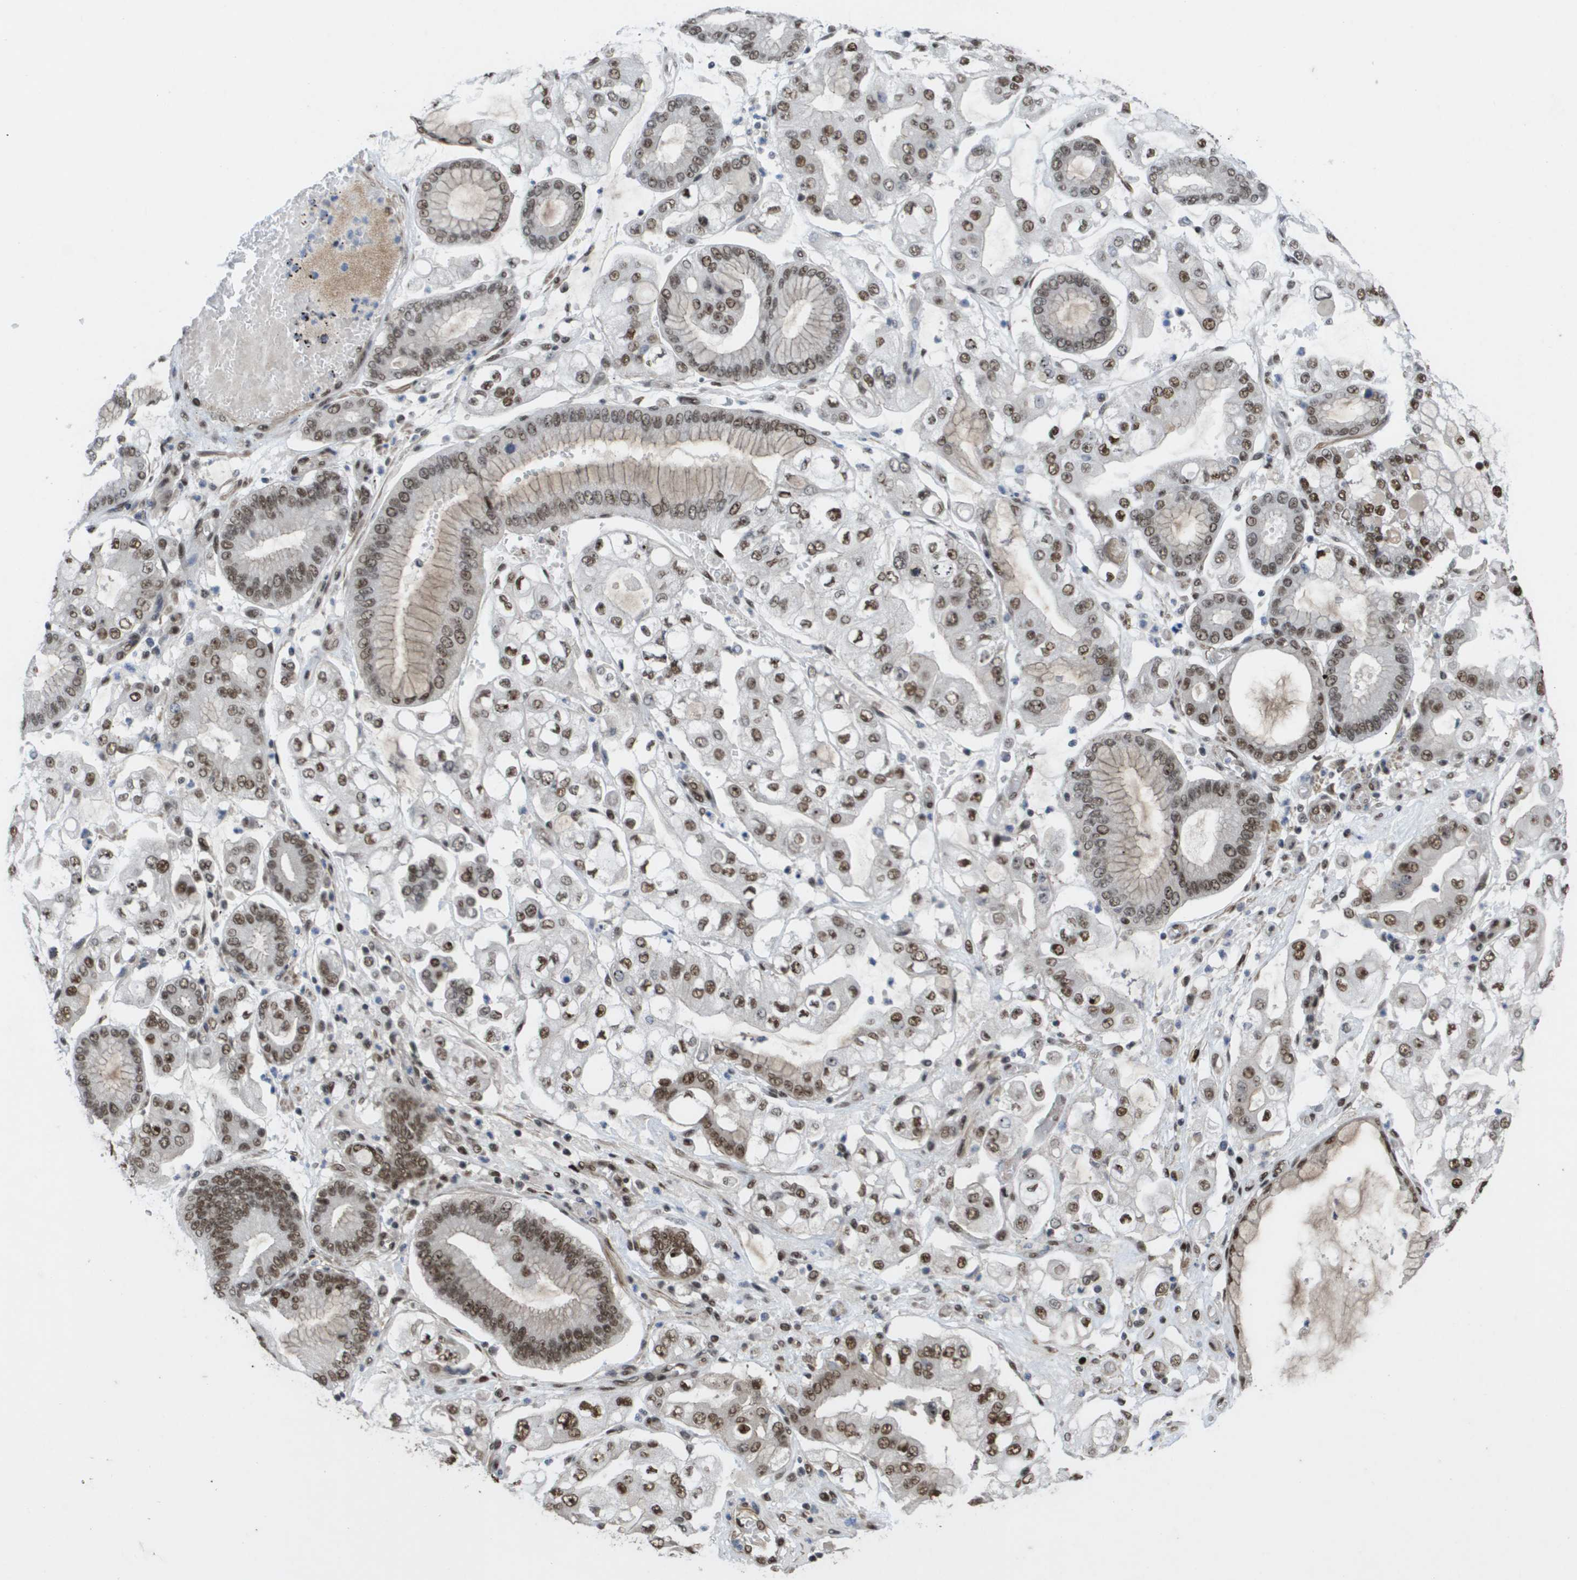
{"staining": {"intensity": "moderate", "quantity": ">75%", "location": "nuclear"}, "tissue": "stomach cancer", "cell_type": "Tumor cells", "image_type": "cancer", "snomed": [{"axis": "morphology", "description": "Adenocarcinoma, NOS"}, {"axis": "topography", "description": "Stomach"}], "caption": "Tumor cells show medium levels of moderate nuclear staining in approximately >75% of cells in stomach cancer (adenocarcinoma). The protein of interest is shown in brown color, while the nuclei are stained blue.", "gene": "CDT1", "patient": {"sex": "male", "age": 76}}